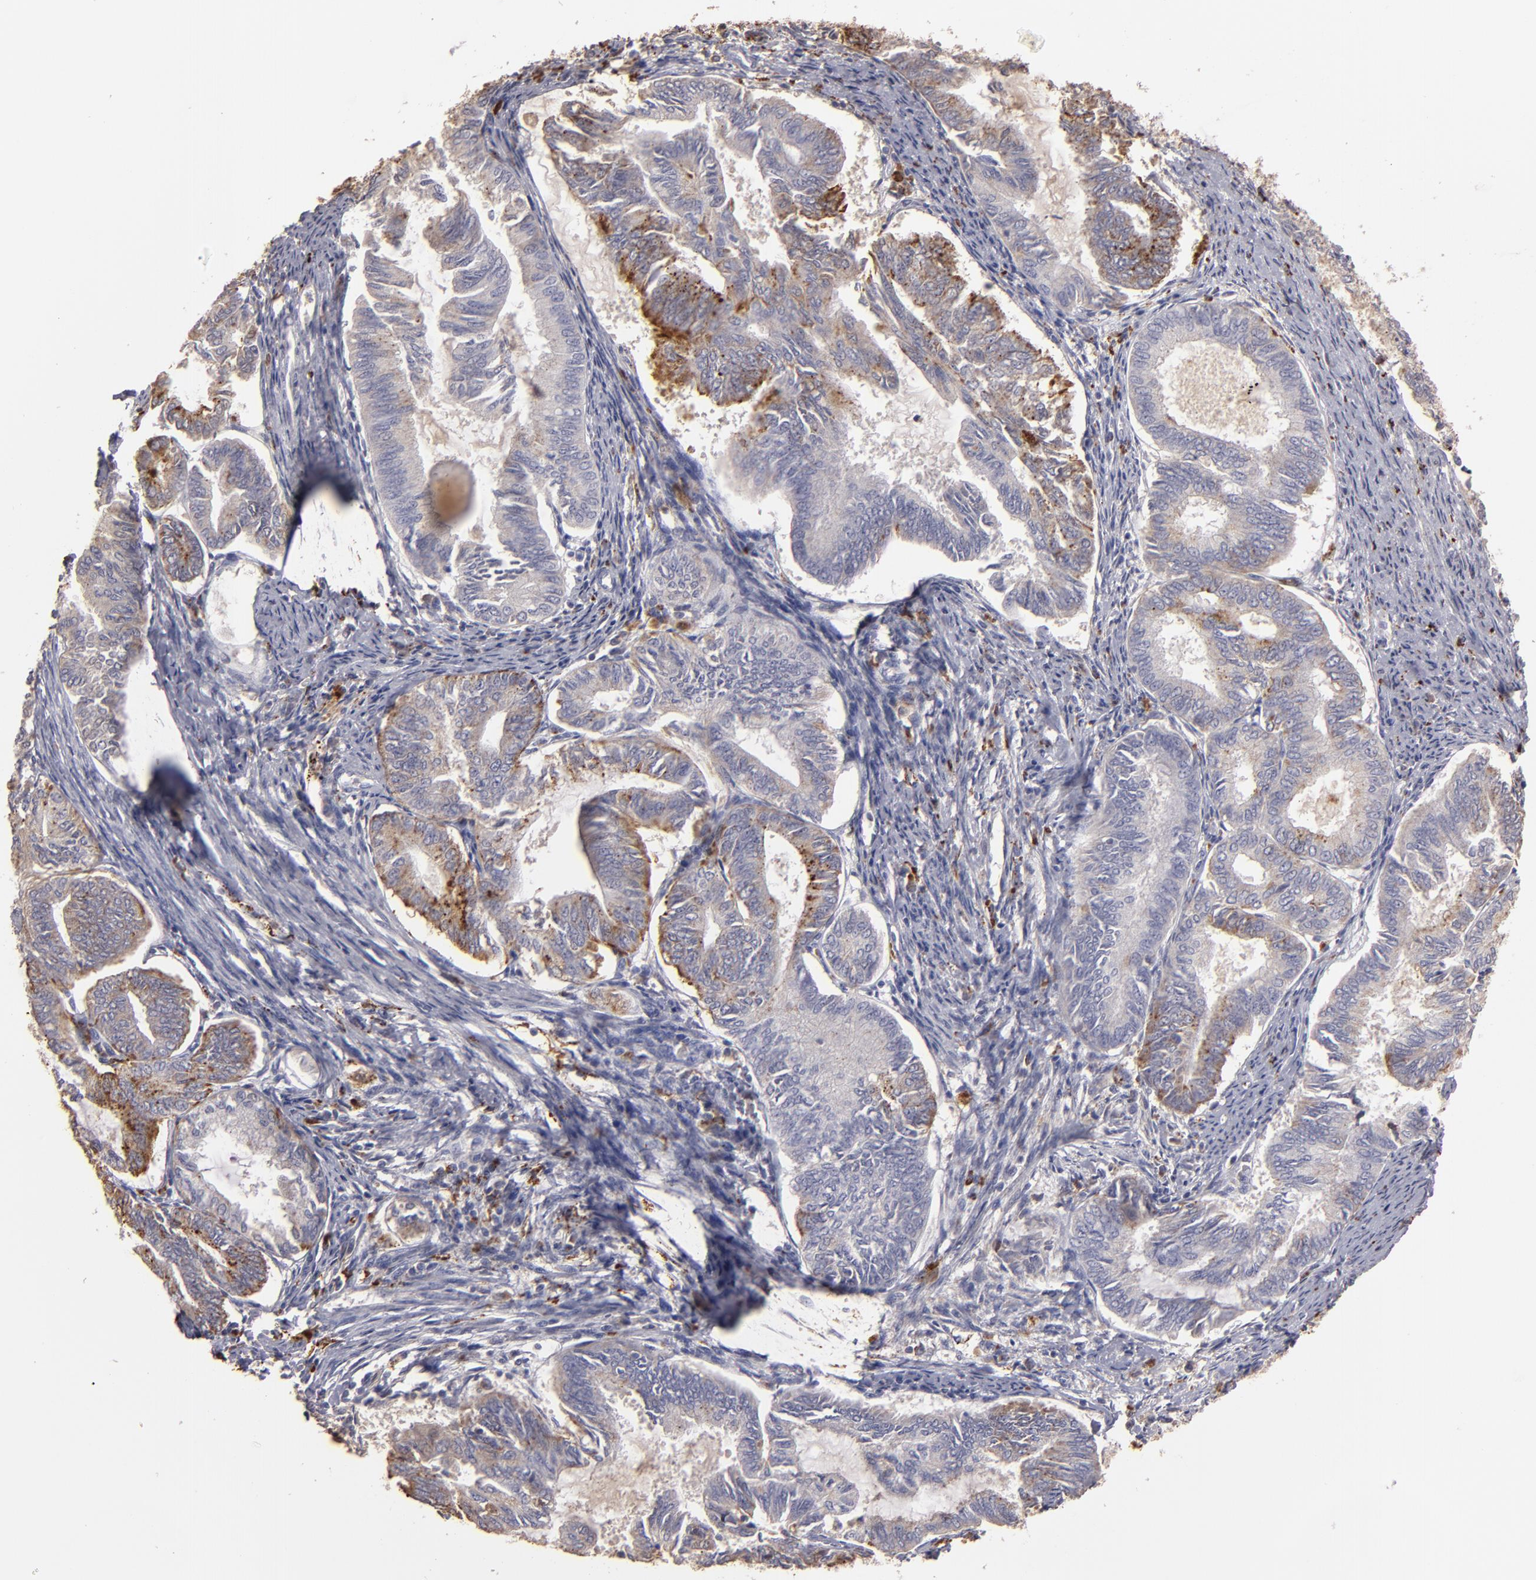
{"staining": {"intensity": "moderate", "quantity": "25%-75%", "location": "cytoplasmic/membranous"}, "tissue": "endometrial cancer", "cell_type": "Tumor cells", "image_type": "cancer", "snomed": [{"axis": "morphology", "description": "Adenocarcinoma, NOS"}, {"axis": "topography", "description": "Endometrium"}], "caption": "High-power microscopy captured an immunohistochemistry photomicrograph of endometrial adenocarcinoma, revealing moderate cytoplasmic/membranous expression in approximately 25%-75% of tumor cells.", "gene": "TRAF1", "patient": {"sex": "female", "age": 86}}